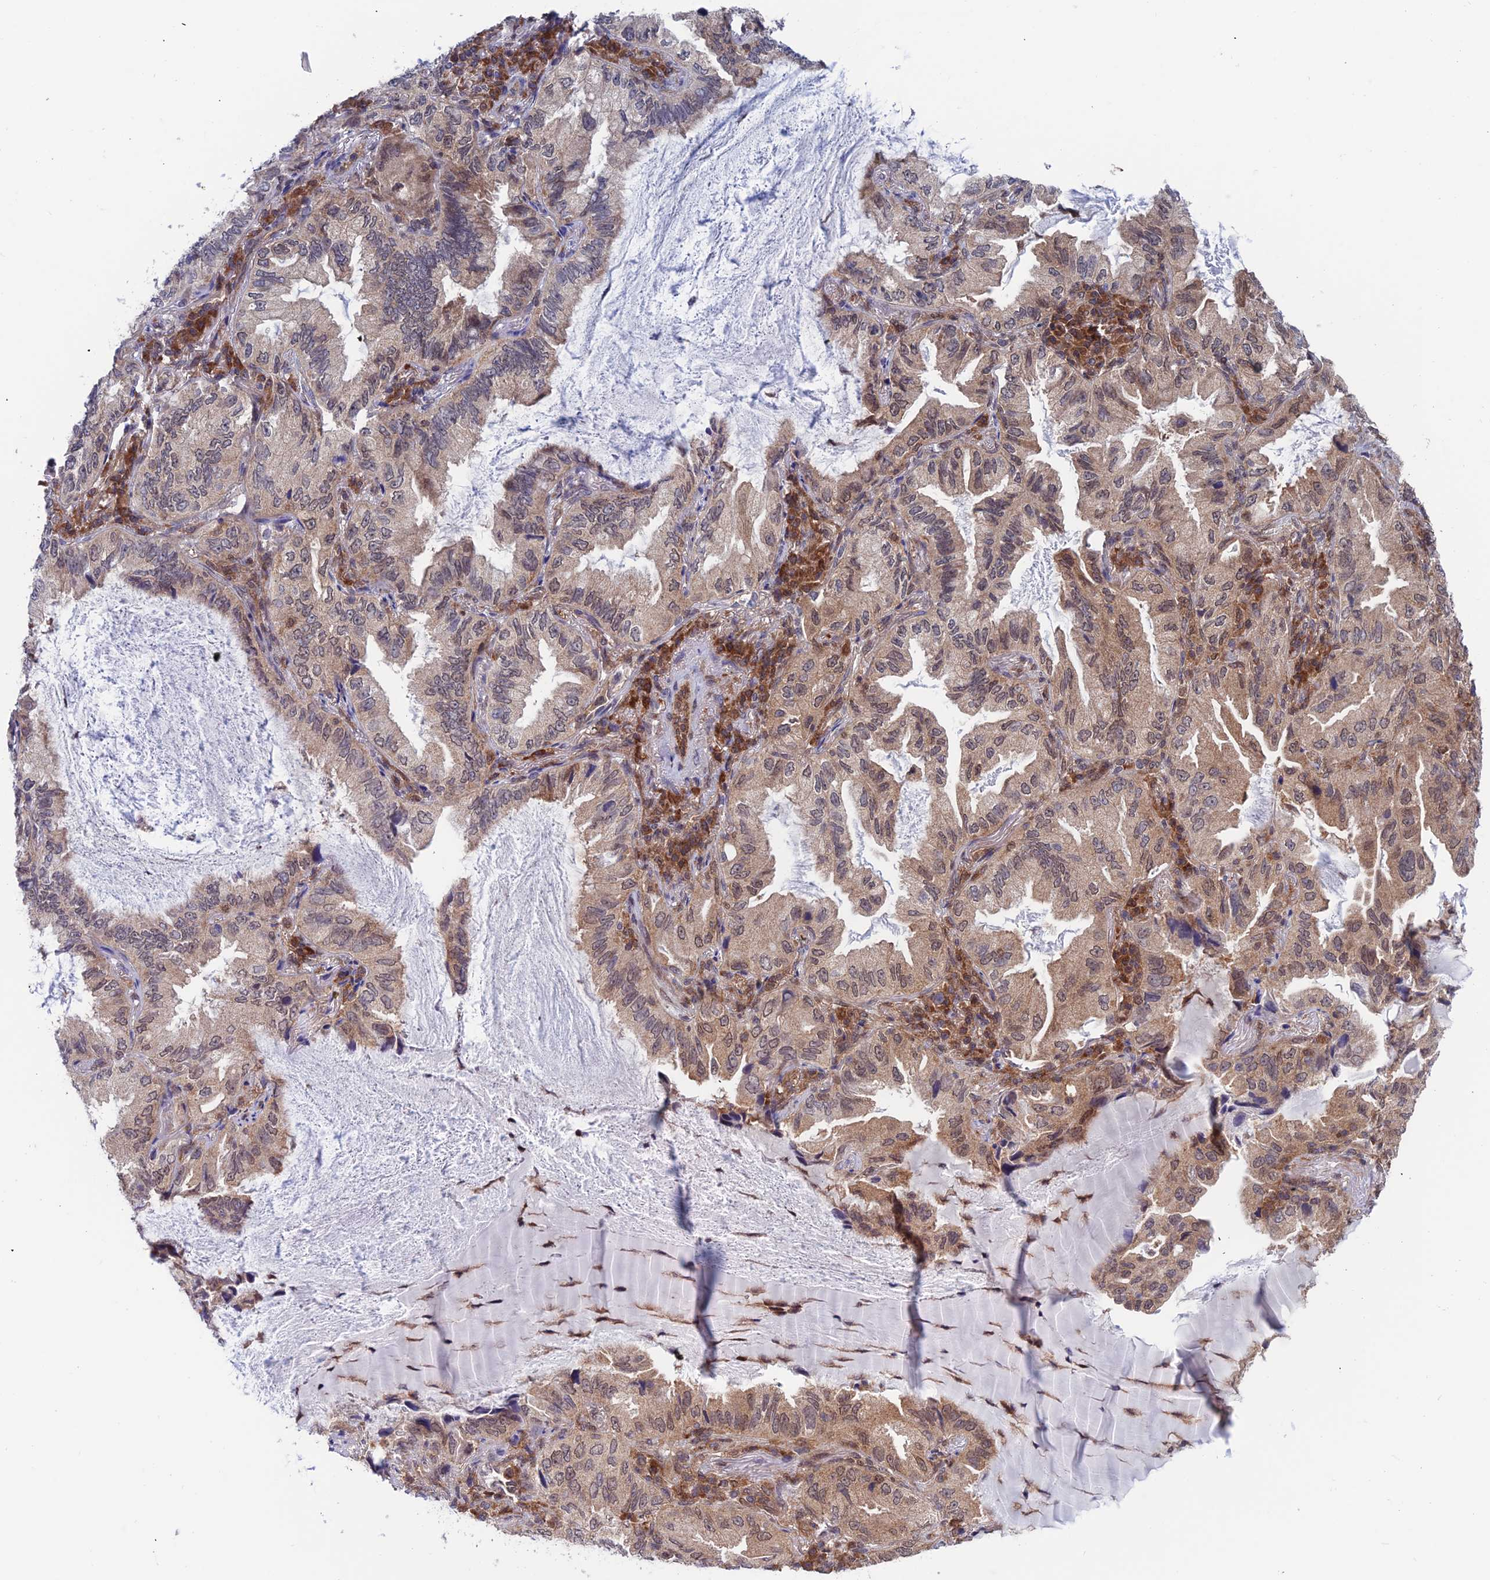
{"staining": {"intensity": "moderate", "quantity": "25%-75%", "location": "cytoplasmic/membranous,nuclear"}, "tissue": "lung cancer", "cell_type": "Tumor cells", "image_type": "cancer", "snomed": [{"axis": "morphology", "description": "Adenocarcinoma, NOS"}, {"axis": "topography", "description": "Lung"}], "caption": "Immunohistochemical staining of lung cancer shows moderate cytoplasmic/membranous and nuclear protein staining in approximately 25%-75% of tumor cells.", "gene": "IGBP1", "patient": {"sex": "female", "age": 69}}